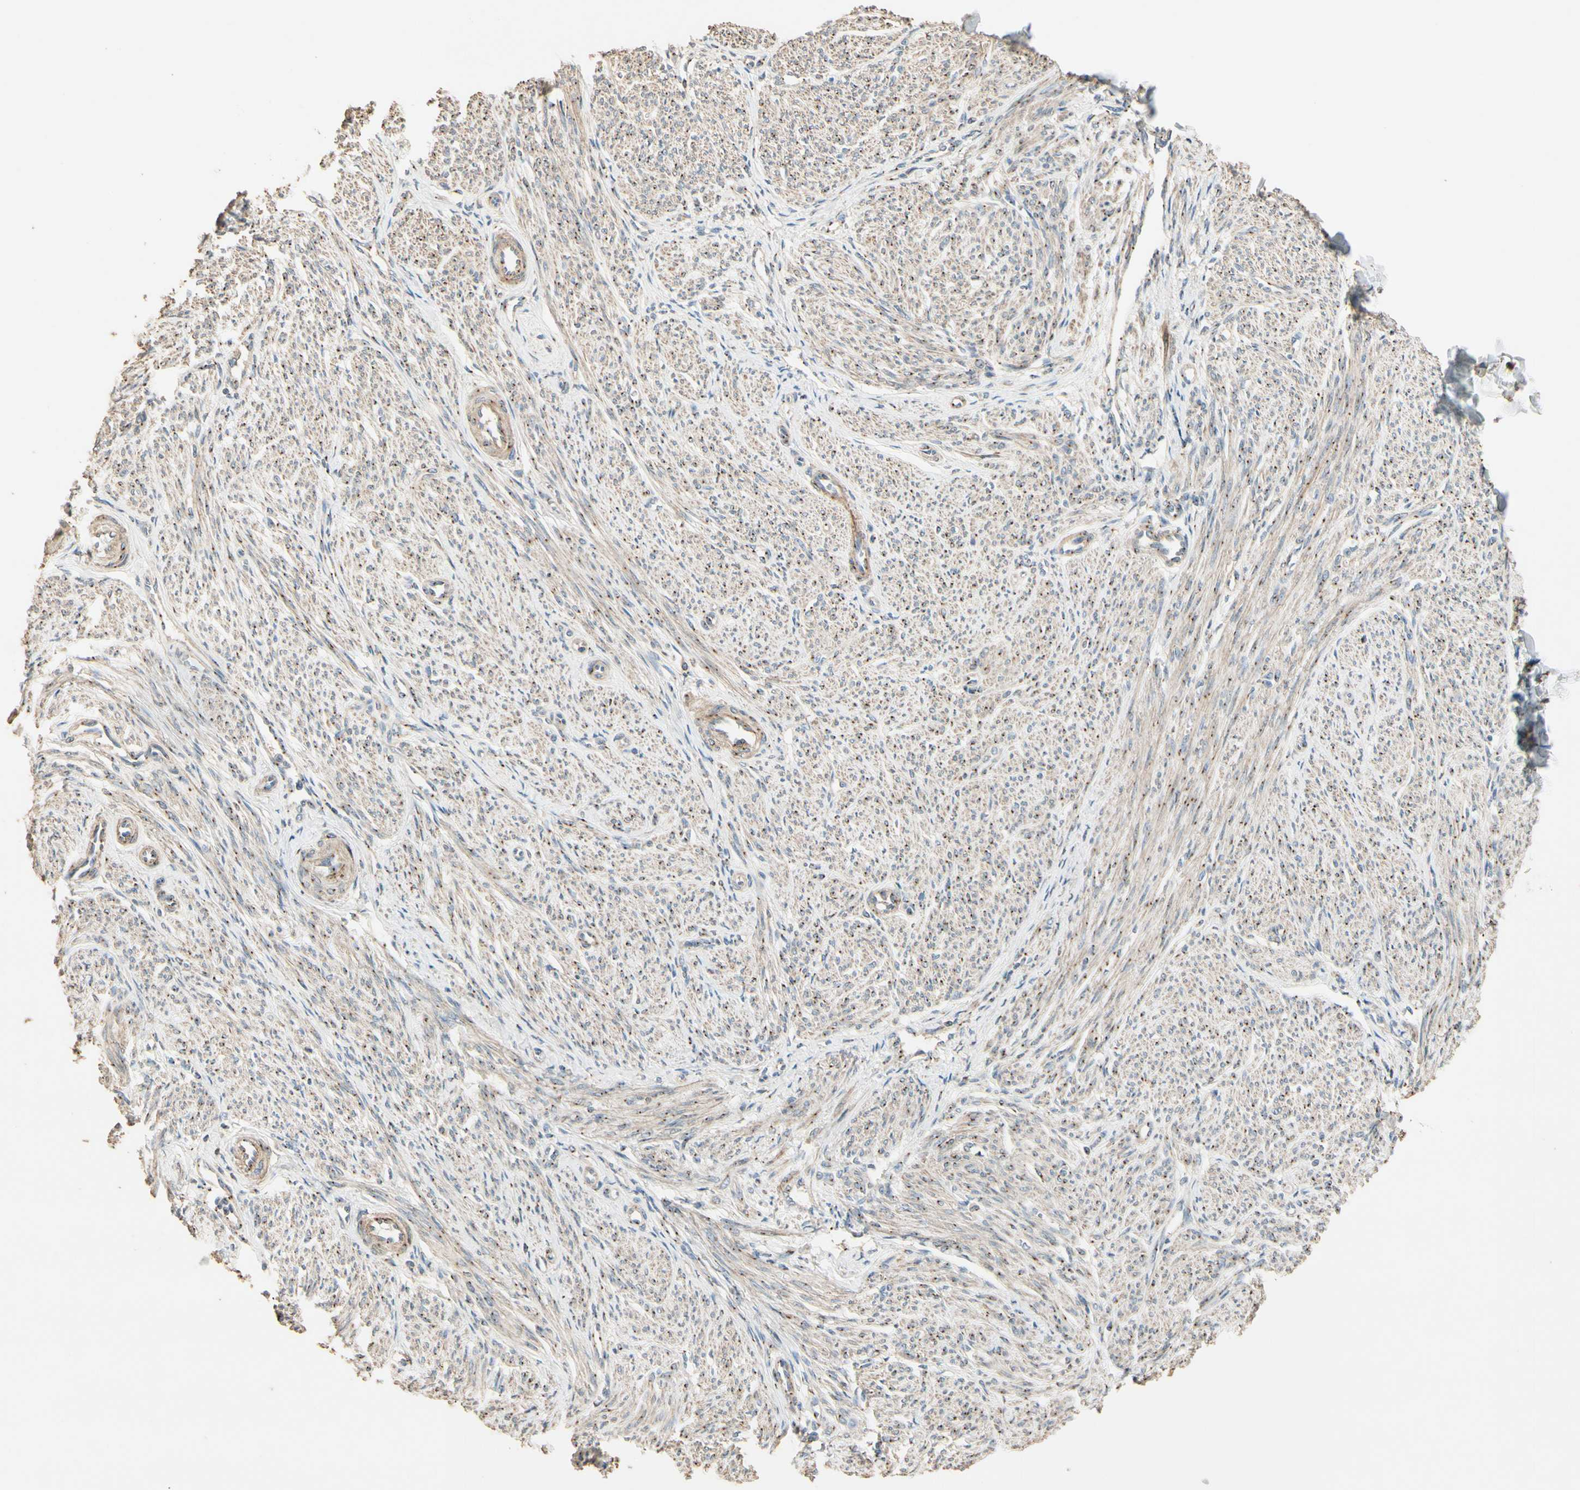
{"staining": {"intensity": "moderate", "quantity": ">75%", "location": "cytoplasmic/membranous"}, "tissue": "smooth muscle", "cell_type": "Smooth muscle cells", "image_type": "normal", "snomed": [{"axis": "morphology", "description": "Normal tissue, NOS"}, {"axis": "topography", "description": "Smooth muscle"}], "caption": "Approximately >75% of smooth muscle cells in unremarkable smooth muscle show moderate cytoplasmic/membranous protein expression as visualized by brown immunohistochemical staining.", "gene": "AKAP9", "patient": {"sex": "female", "age": 65}}